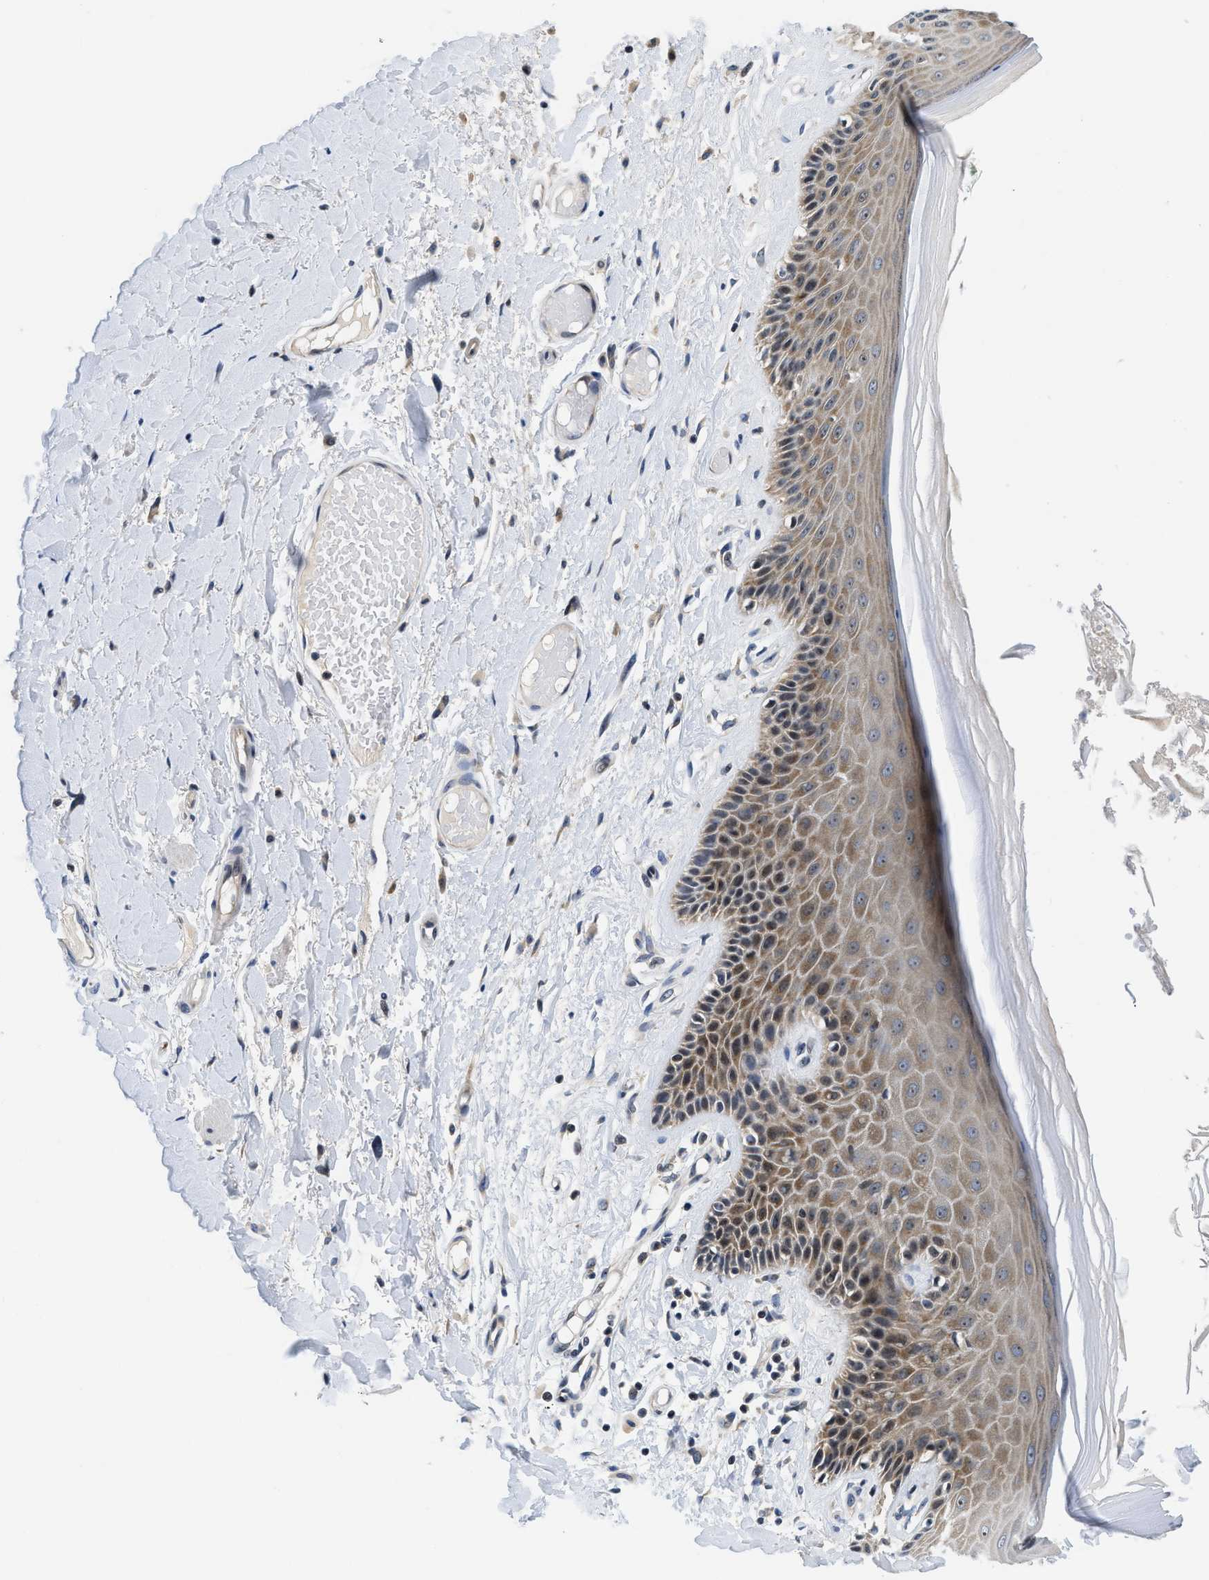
{"staining": {"intensity": "moderate", "quantity": ">75%", "location": "cytoplasmic/membranous"}, "tissue": "skin", "cell_type": "Epidermal cells", "image_type": "normal", "snomed": [{"axis": "morphology", "description": "Normal tissue, NOS"}, {"axis": "topography", "description": "Vulva"}], "caption": "Immunohistochemistry photomicrograph of normal skin: human skin stained using IHC shows medium levels of moderate protein expression localized specifically in the cytoplasmic/membranous of epidermal cells, appearing as a cytoplasmic/membranous brown color.", "gene": "IKBKE", "patient": {"sex": "female", "age": 73}}